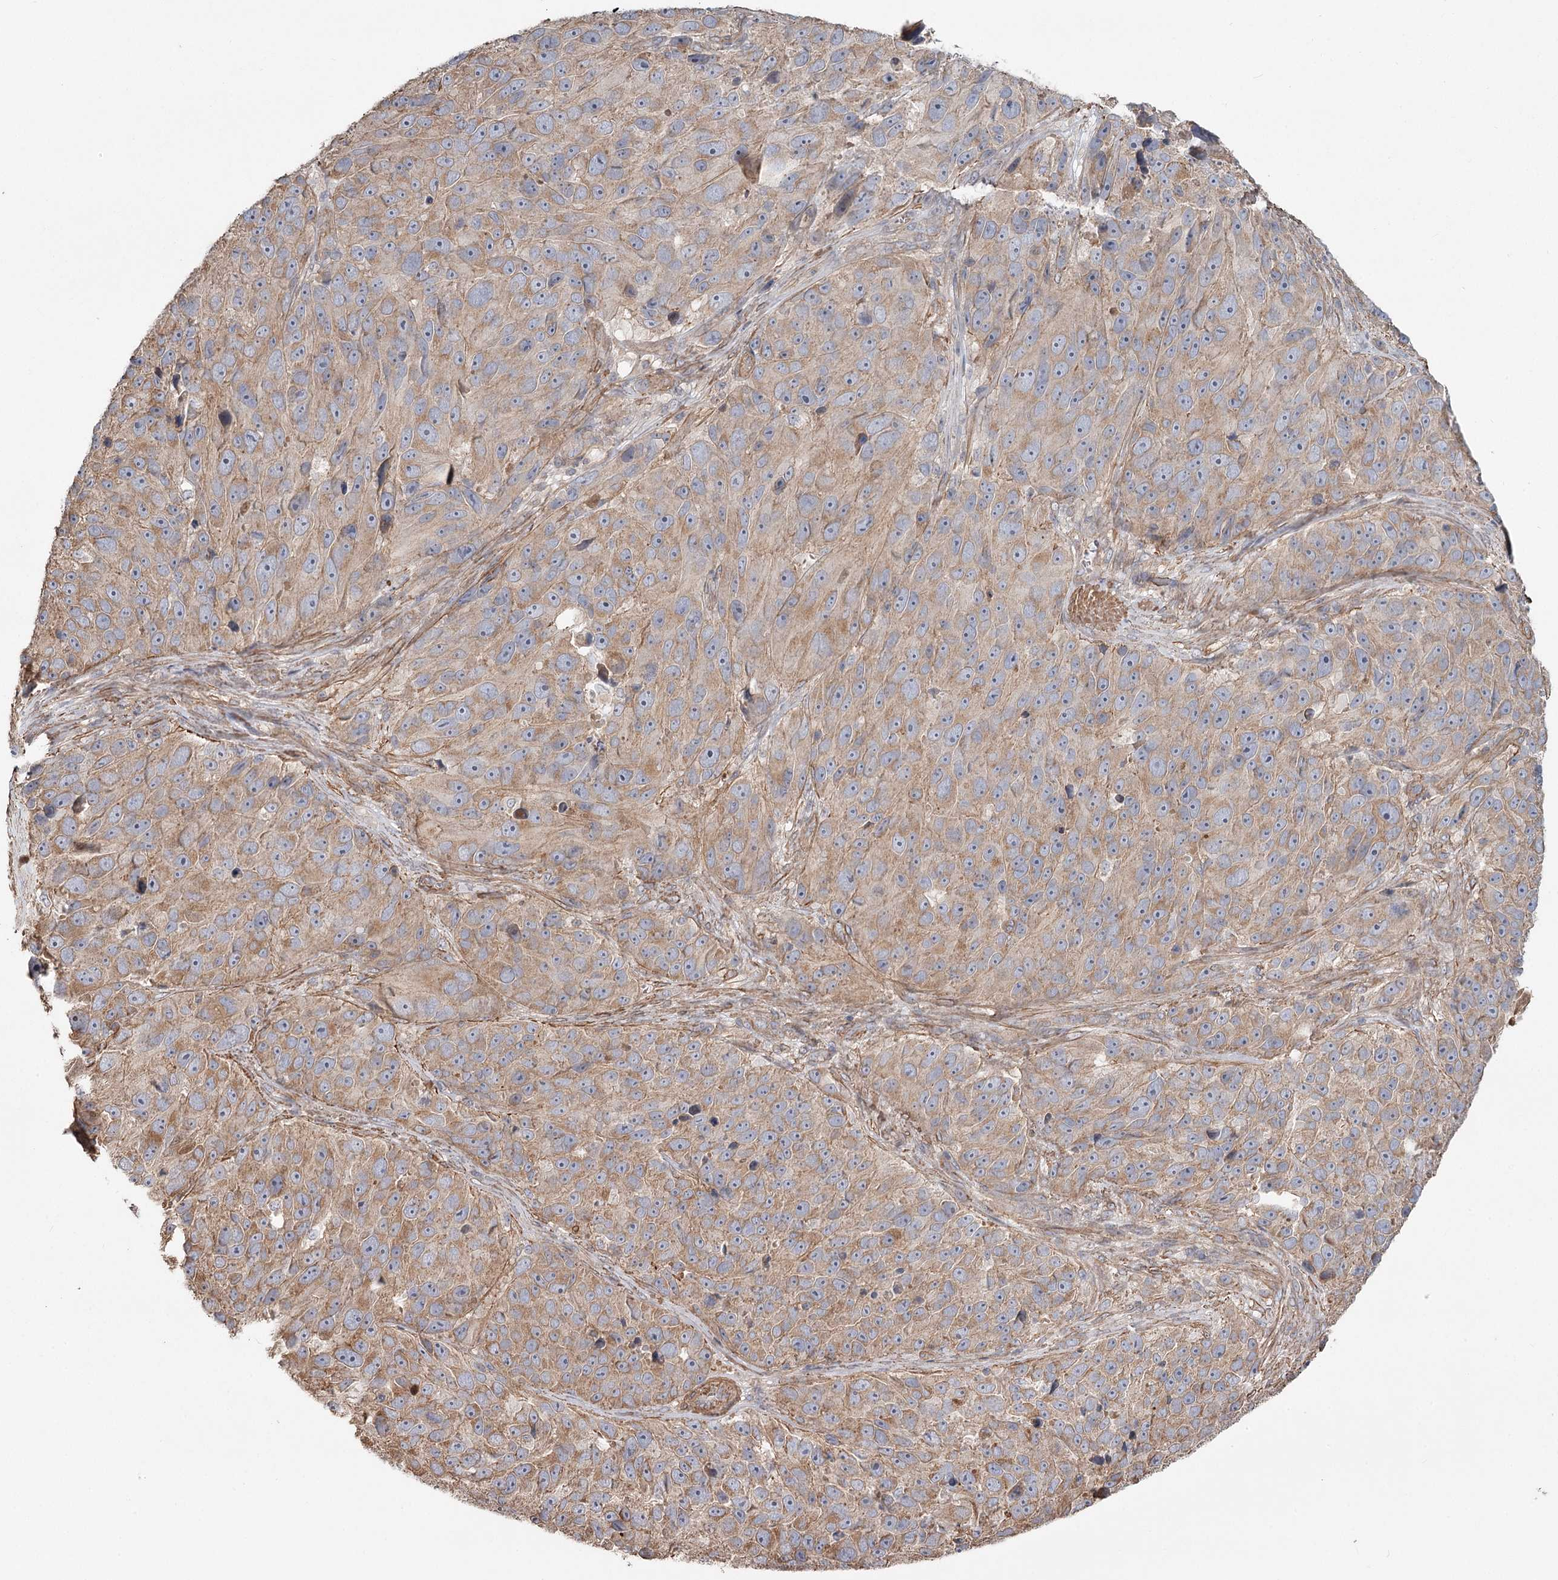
{"staining": {"intensity": "moderate", "quantity": ">75%", "location": "cytoplasmic/membranous"}, "tissue": "melanoma", "cell_type": "Tumor cells", "image_type": "cancer", "snomed": [{"axis": "morphology", "description": "Malignant melanoma, NOS"}, {"axis": "topography", "description": "Skin"}], "caption": "Immunohistochemistry of human melanoma reveals medium levels of moderate cytoplasmic/membranous staining in approximately >75% of tumor cells.", "gene": "DHRS9", "patient": {"sex": "male", "age": 84}}